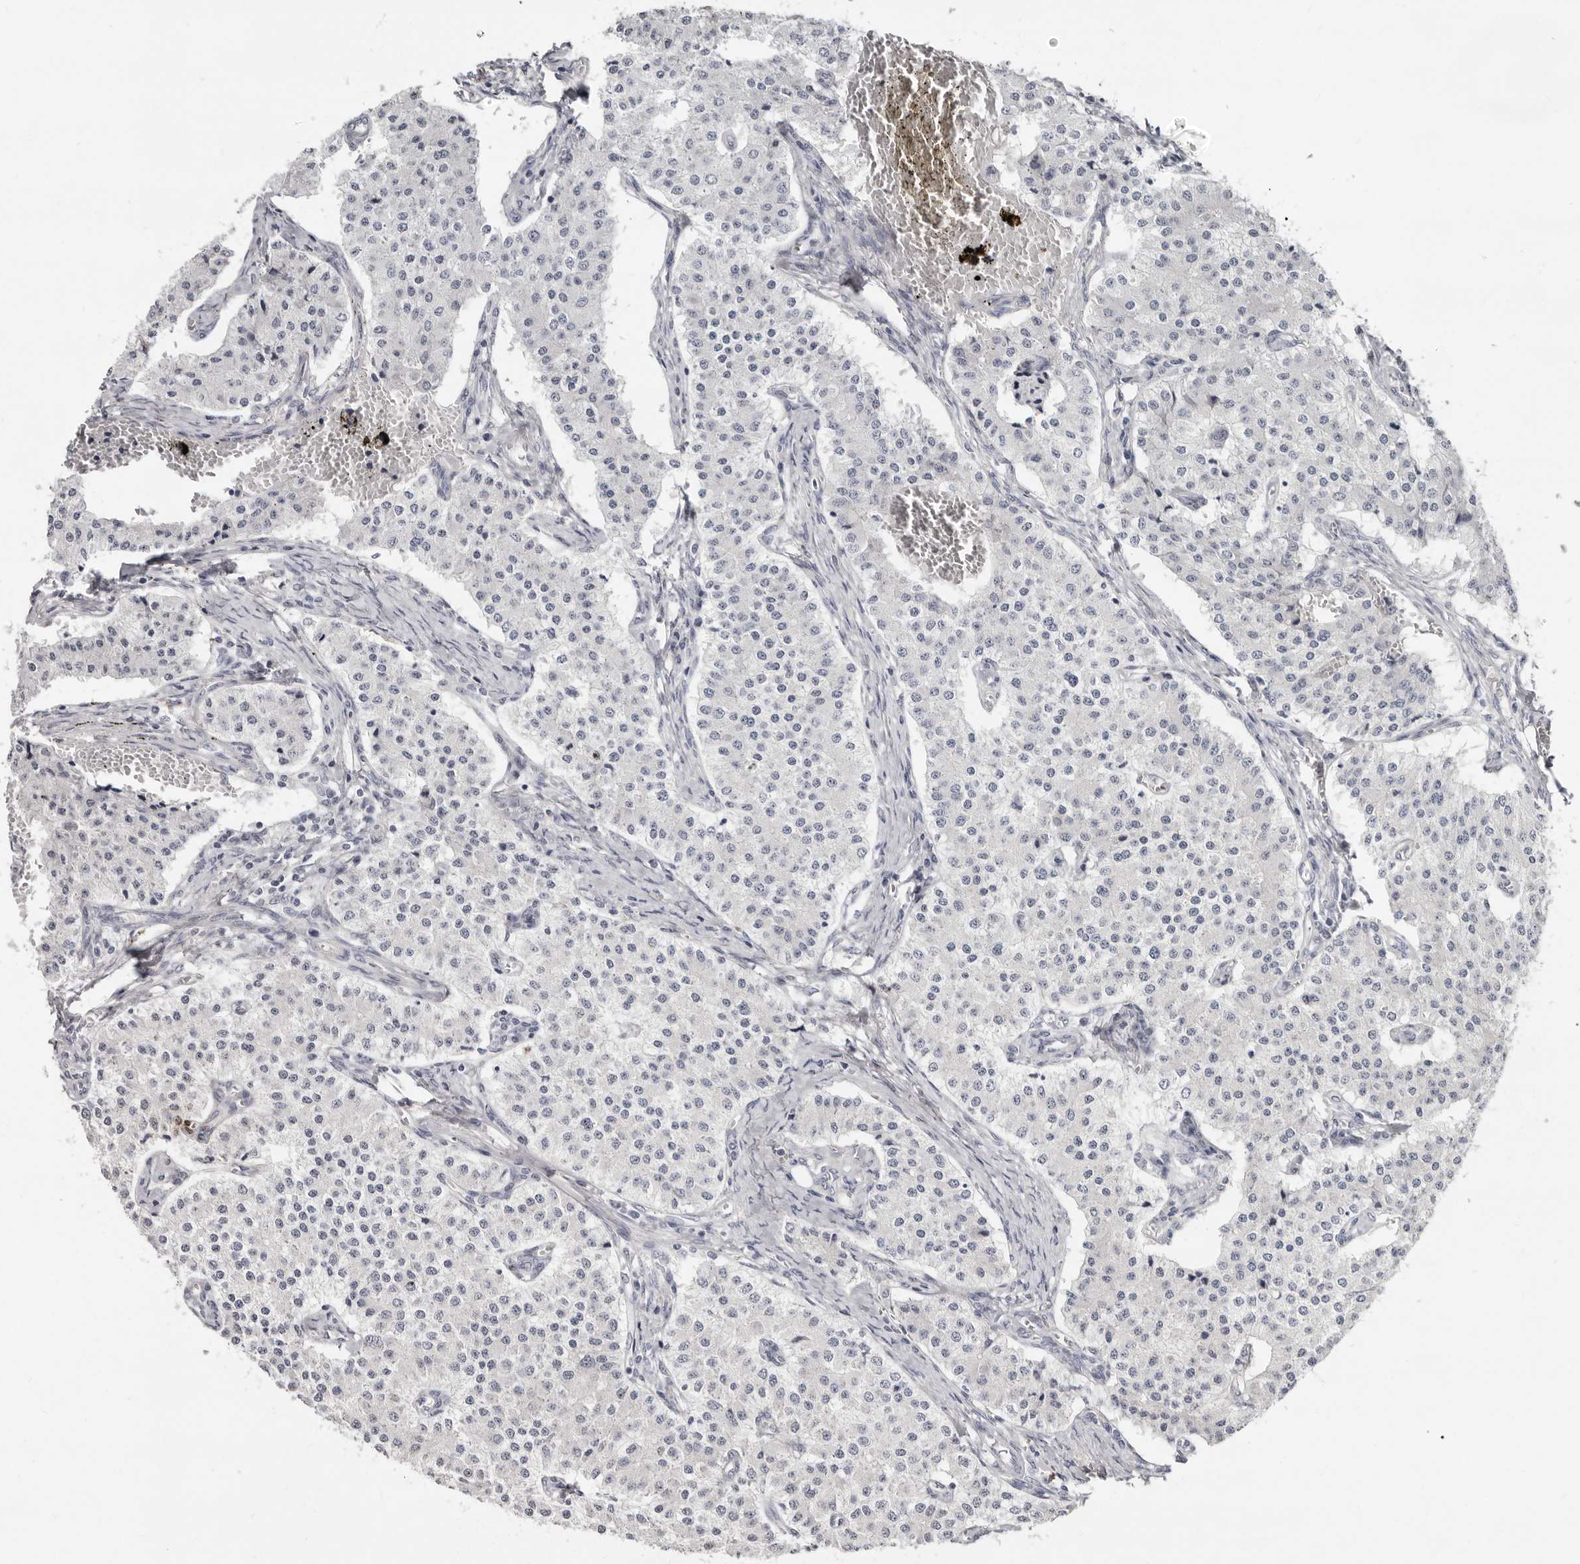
{"staining": {"intensity": "negative", "quantity": "none", "location": "none"}, "tissue": "carcinoid", "cell_type": "Tumor cells", "image_type": "cancer", "snomed": [{"axis": "morphology", "description": "Carcinoid, malignant, NOS"}, {"axis": "topography", "description": "Colon"}], "caption": "Carcinoid stained for a protein using immunohistochemistry shows no positivity tumor cells.", "gene": "LINGO2", "patient": {"sex": "female", "age": 52}}